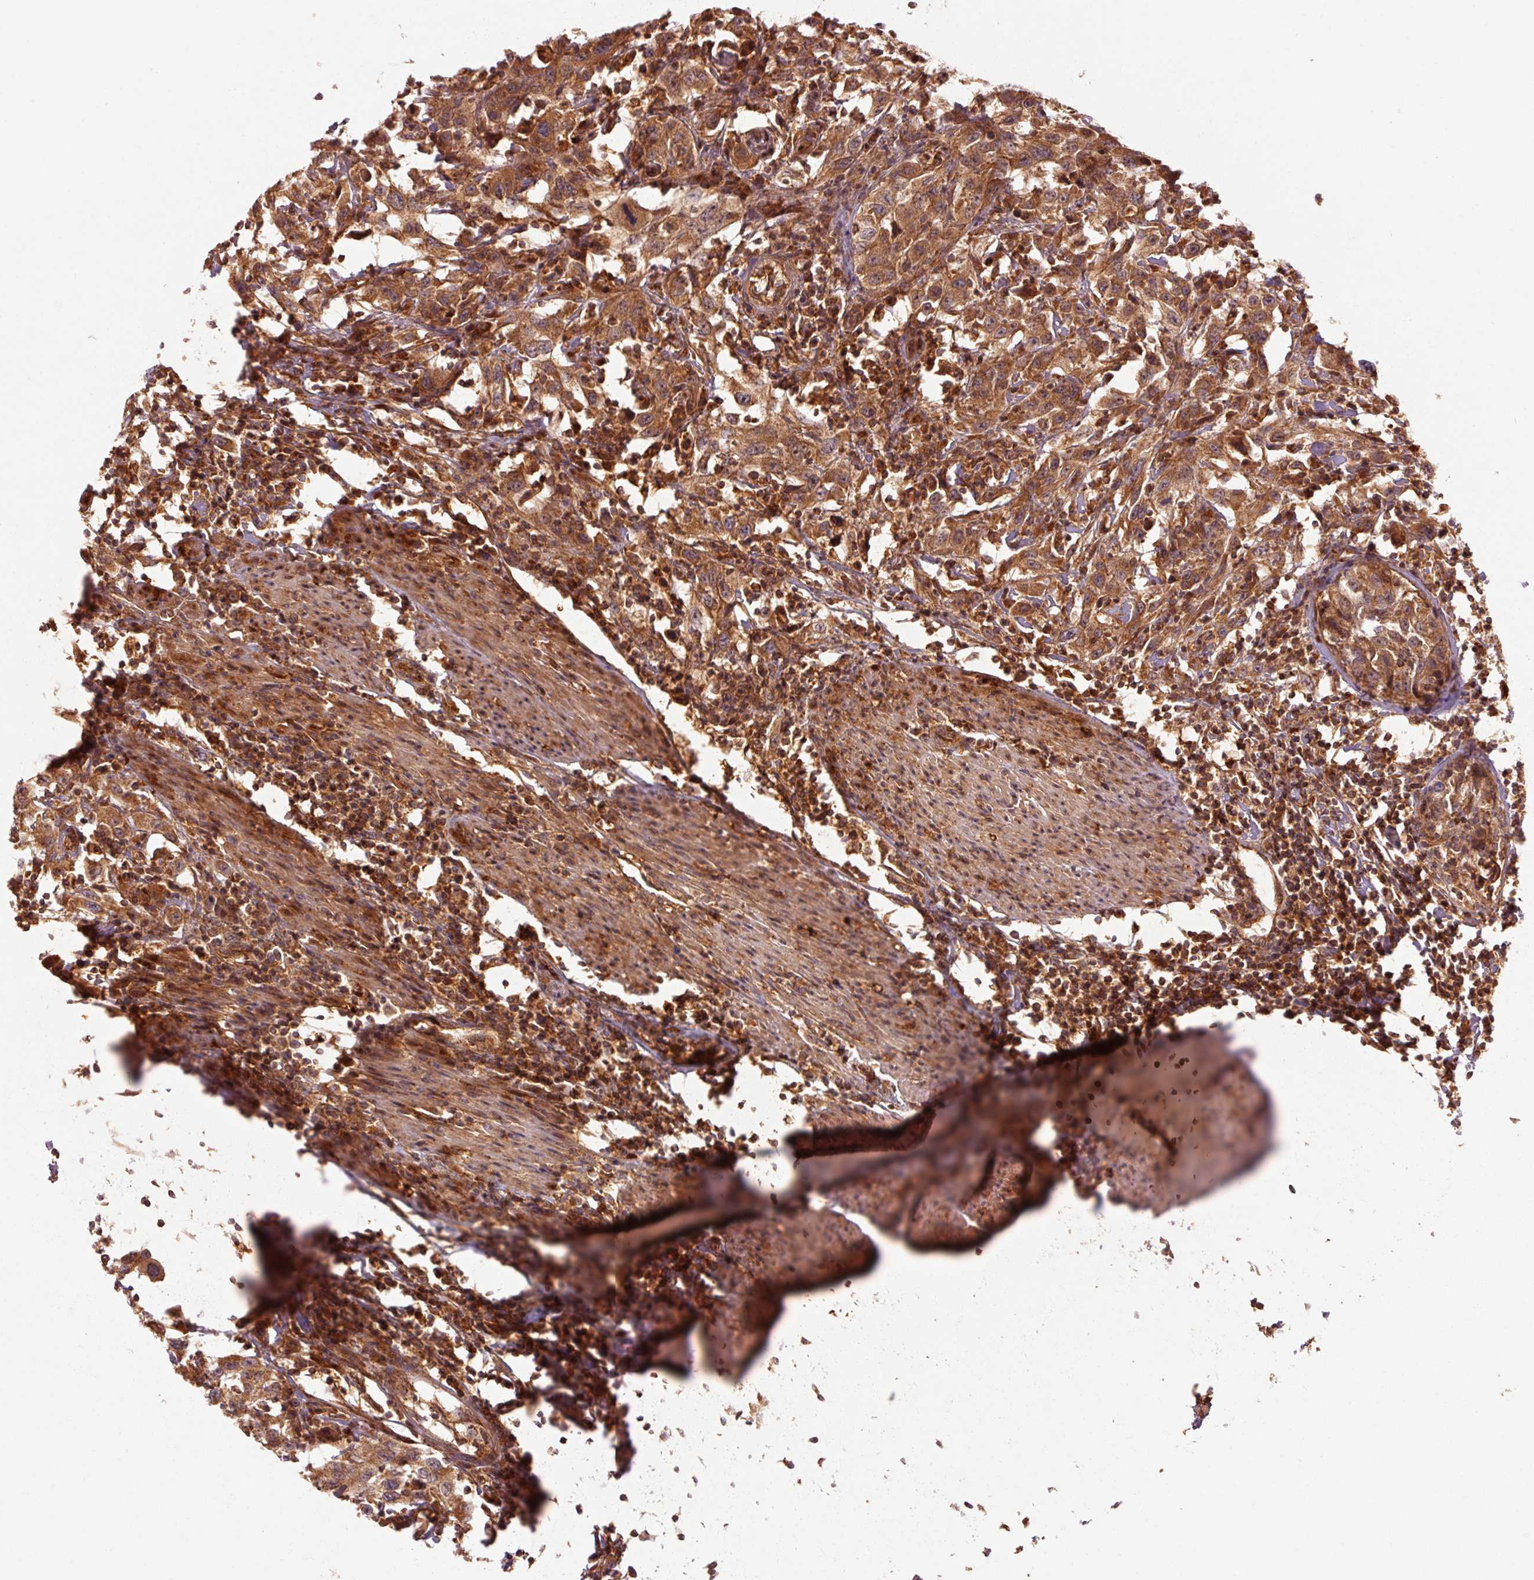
{"staining": {"intensity": "moderate", "quantity": ">75%", "location": "cytoplasmic/membranous"}, "tissue": "urothelial cancer", "cell_type": "Tumor cells", "image_type": "cancer", "snomed": [{"axis": "morphology", "description": "Urothelial carcinoma, High grade"}, {"axis": "topography", "description": "Urinary bladder"}], "caption": "The immunohistochemical stain shows moderate cytoplasmic/membranous positivity in tumor cells of urothelial cancer tissue. The staining was performed using DAB (3,3'-diaminobenzidine) to visualize the protein expression in brown, while the nuclei were stained in blue with hematoxylin (Magnification: 20x).", "gene": "CTNNA1", "patient": {"sex": "male", "age": 61}}